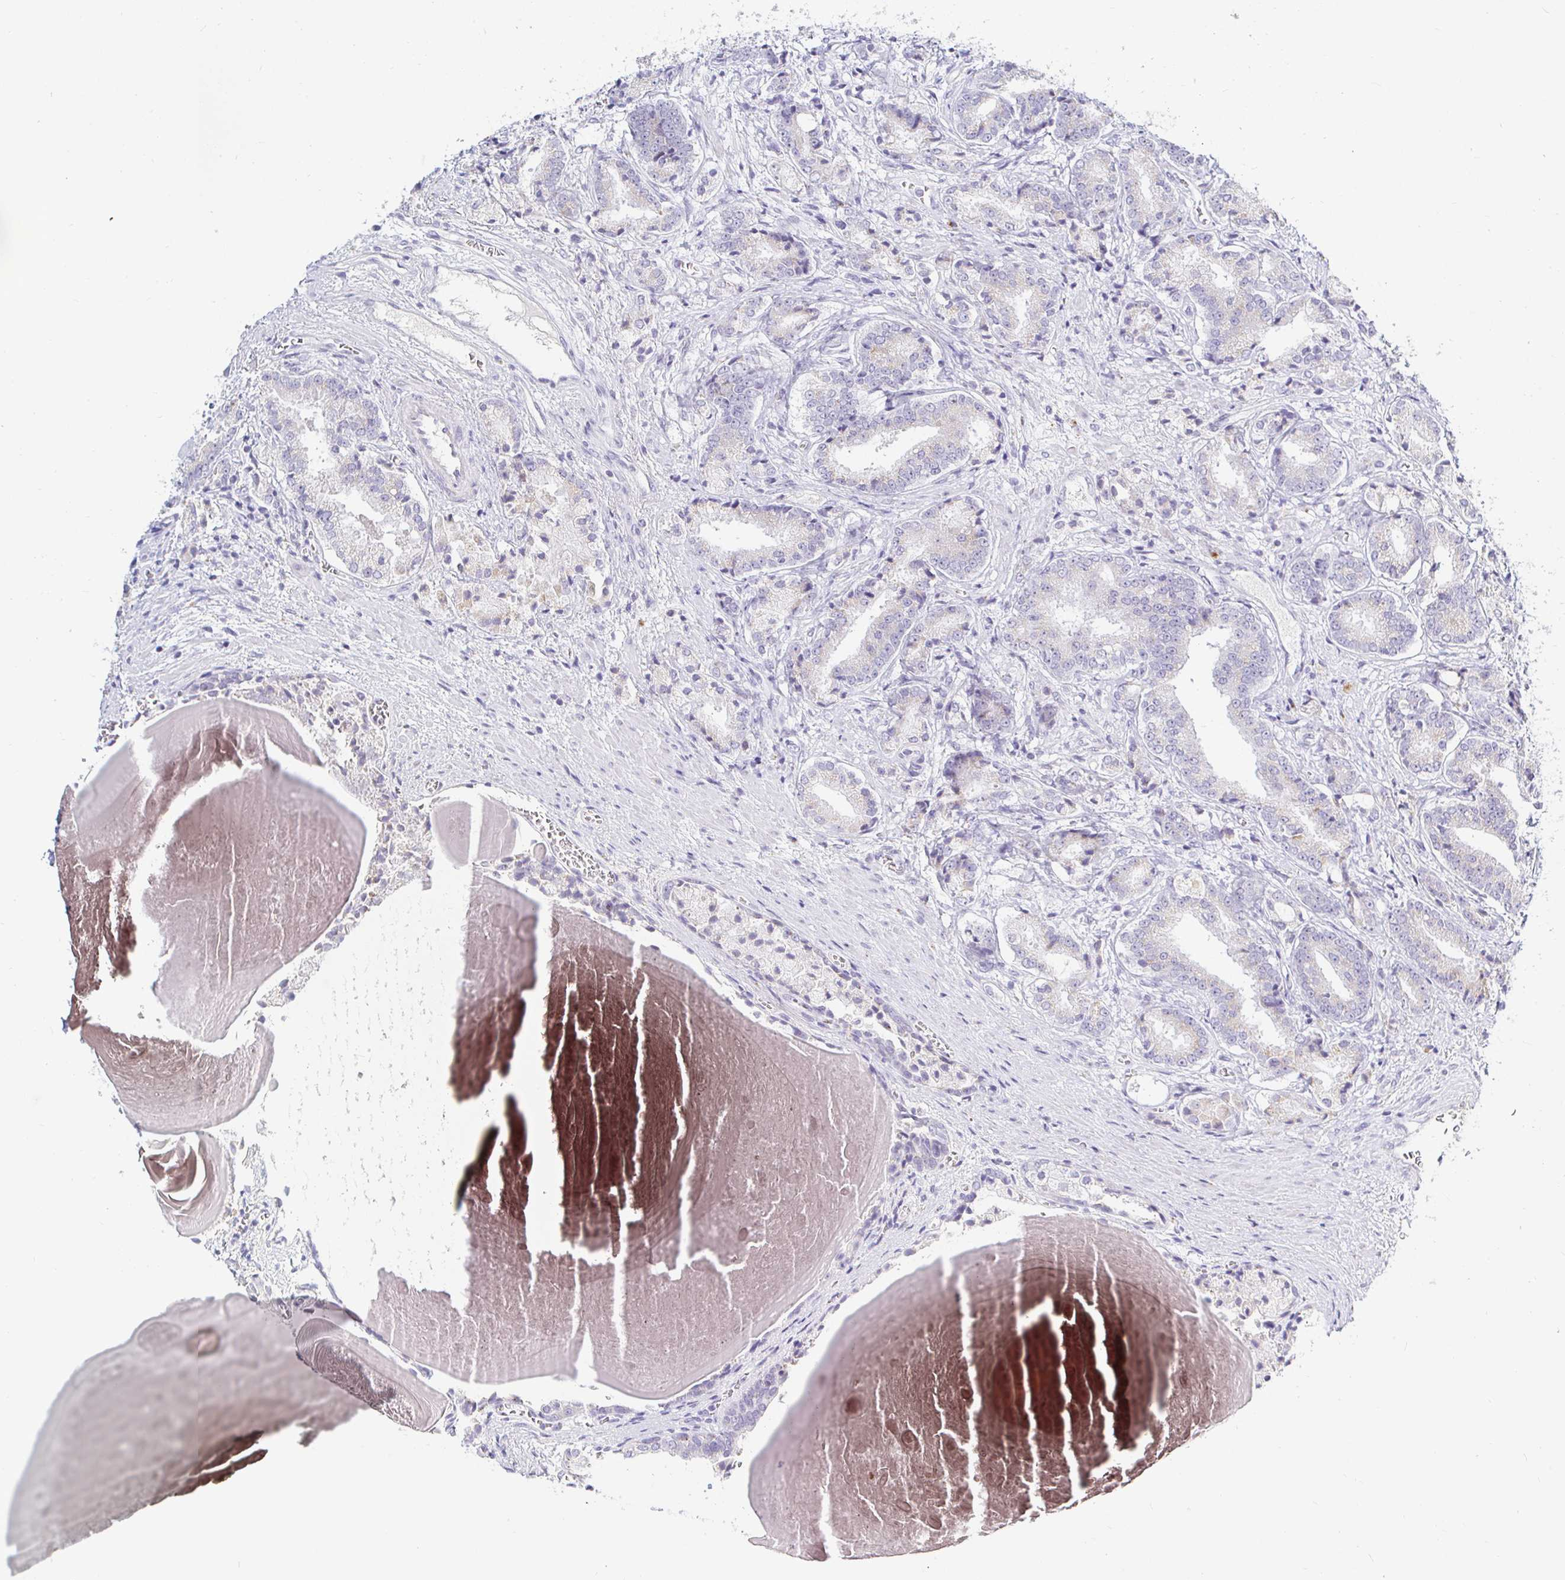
{"staining": {"intensity": "negative", "quantity": "none", "location": "none"}, "tissue": "prostate cancer", "cell_type": "Tumor cells", "image_type": "cancer", "snomed": [{"axis": "morphology", "description": "Adenocarcinoma, High grade"}, {"axis": "topography", "description": "Prostate and seminal vesicle, NOS"}], "caption": "Protein analysis of prostate cancer shows no significant staining in tumor cells.", "gene": "OR51D1", "patient": {"sex": "male", "age": 61}}